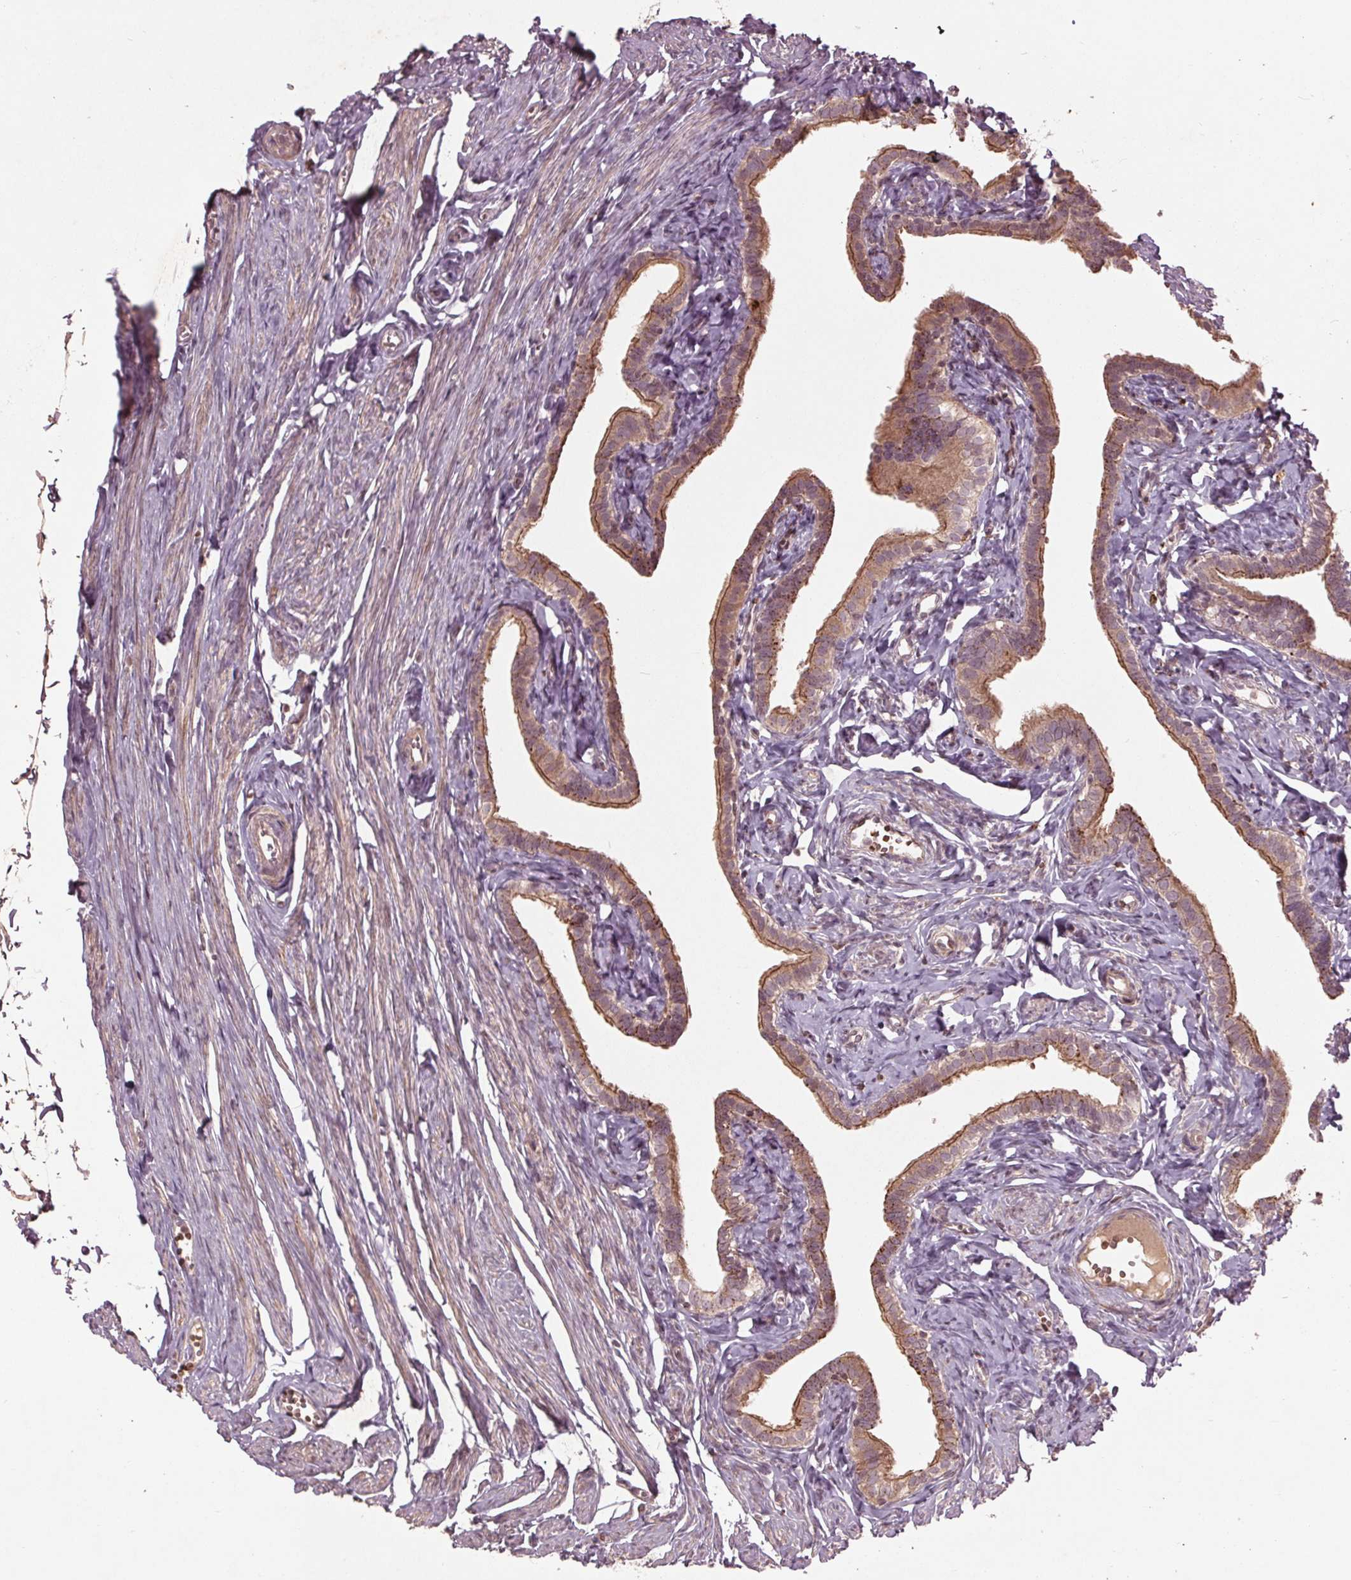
{"staining": {"intensity": "moderate", "quantity": "25%-75%", "location": "cytoplasmic/membranous"}, "tissue": "fallopian tube", "cell_type": "Glandular cells", "image_type": "normal", "snomed": [{"axis": "morphology", "description": "Normal tissue, NOS"}, {"axis": "topography", "description": "Fallopian tube"}], "caption": "A high-resolution photomicrograph shows immunohistochemistry (IHC) staining of benign fallopian tube, which demonstrates moderate cytoplasmic/membranous positivity in approximately 25%-75% of glandular cells.", "gene": "CDKL4", "patient": {"sex": "female", "age": 41}}